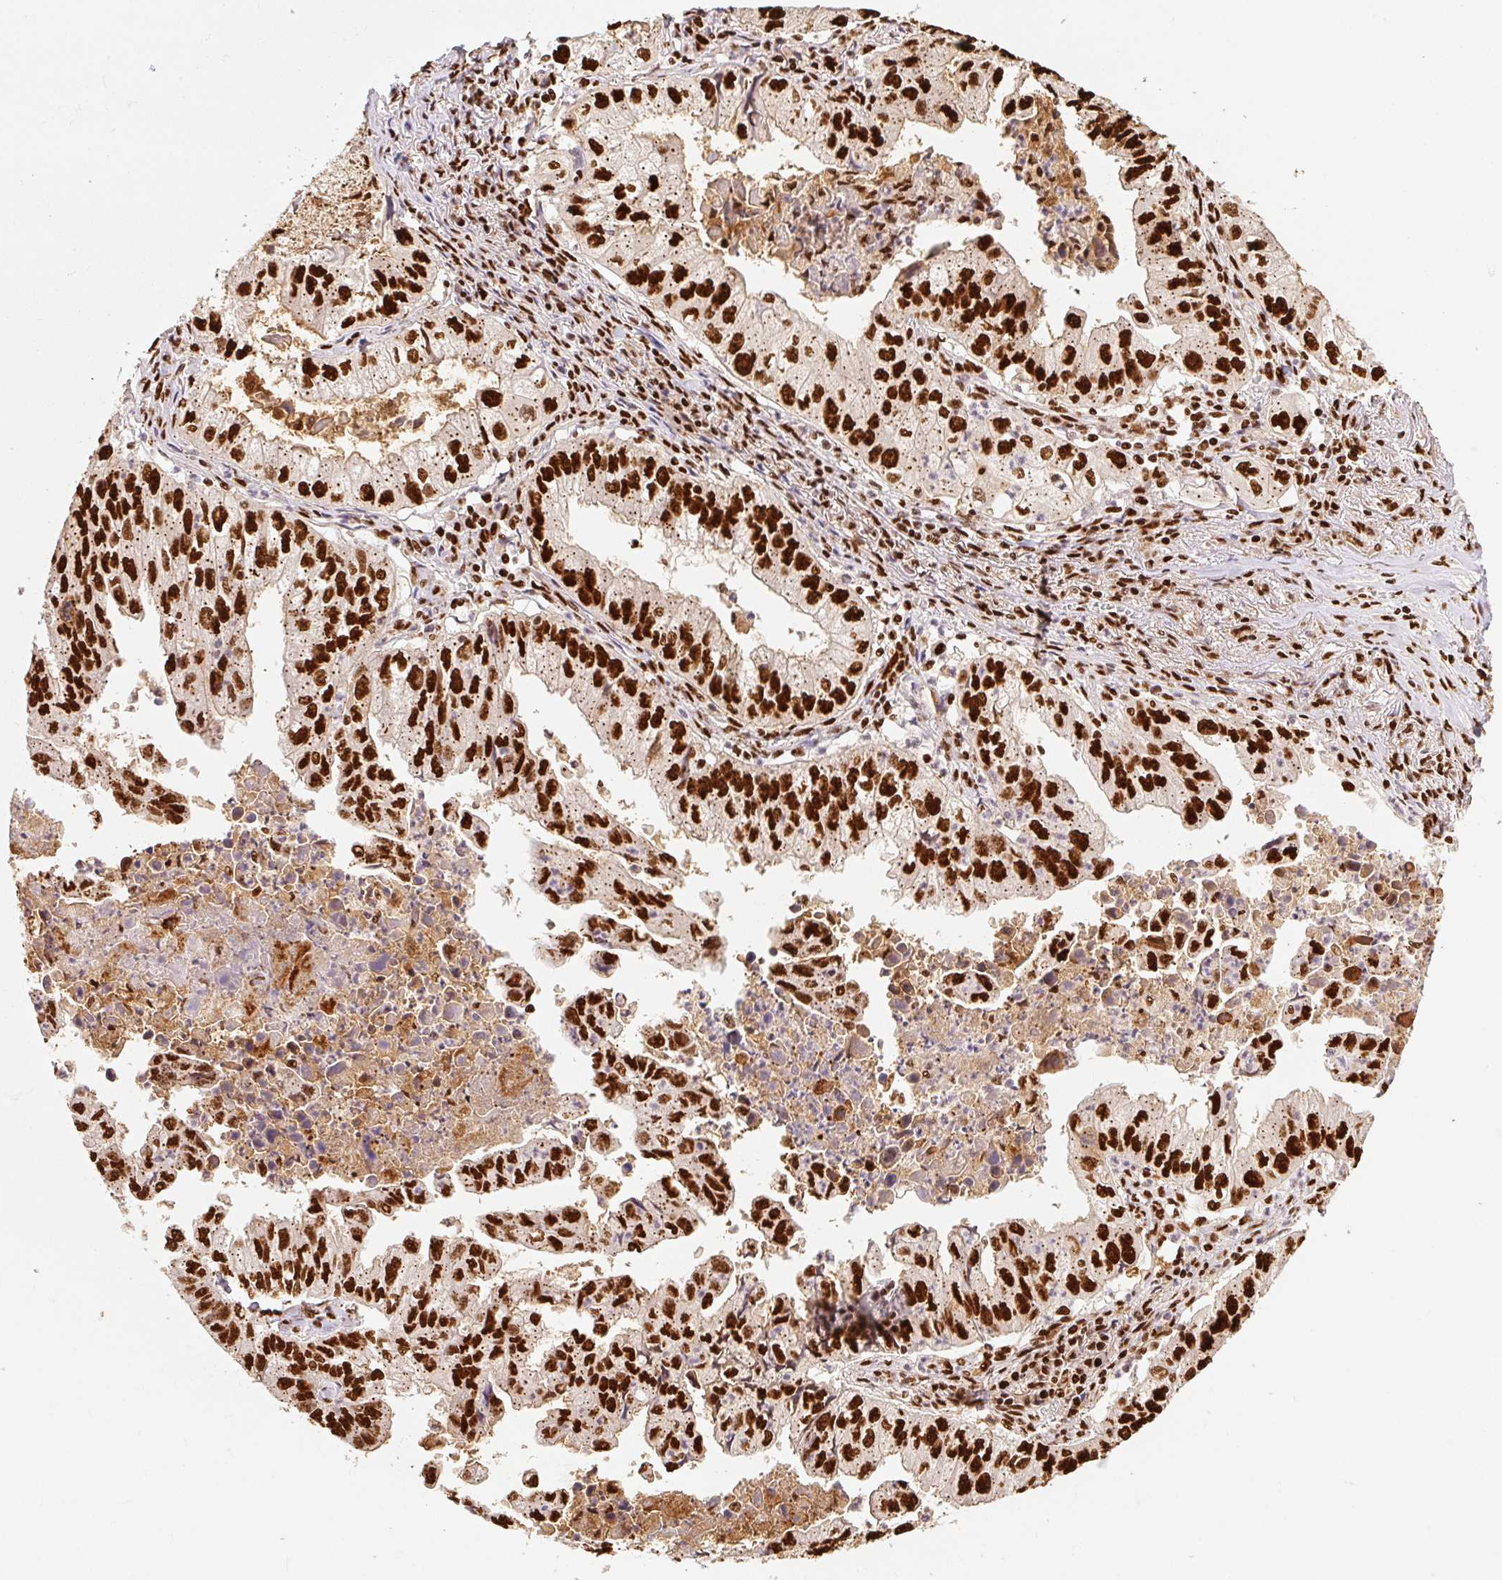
{"staining": {"intensity": "strong", "quantity": ">75%", "location": "nuclear"}, "tissue": "lung cancer", "cell_type": "Tumor cells", "image_type": "cancer", "snomed": [{"axis": "morphology", "description": "Adenocarcinoma, NOS"}, {"axis": "topography", "description": "Lung"}], "caption": "This is a micrograph of immunohistochemistry (IHC) staining of lung cancer (adenocarcinoma), which shows strong positivity in the nuclear of tumor cells.", "gene": "GPR139", "patient": {"sex": "male", "age": 48}}